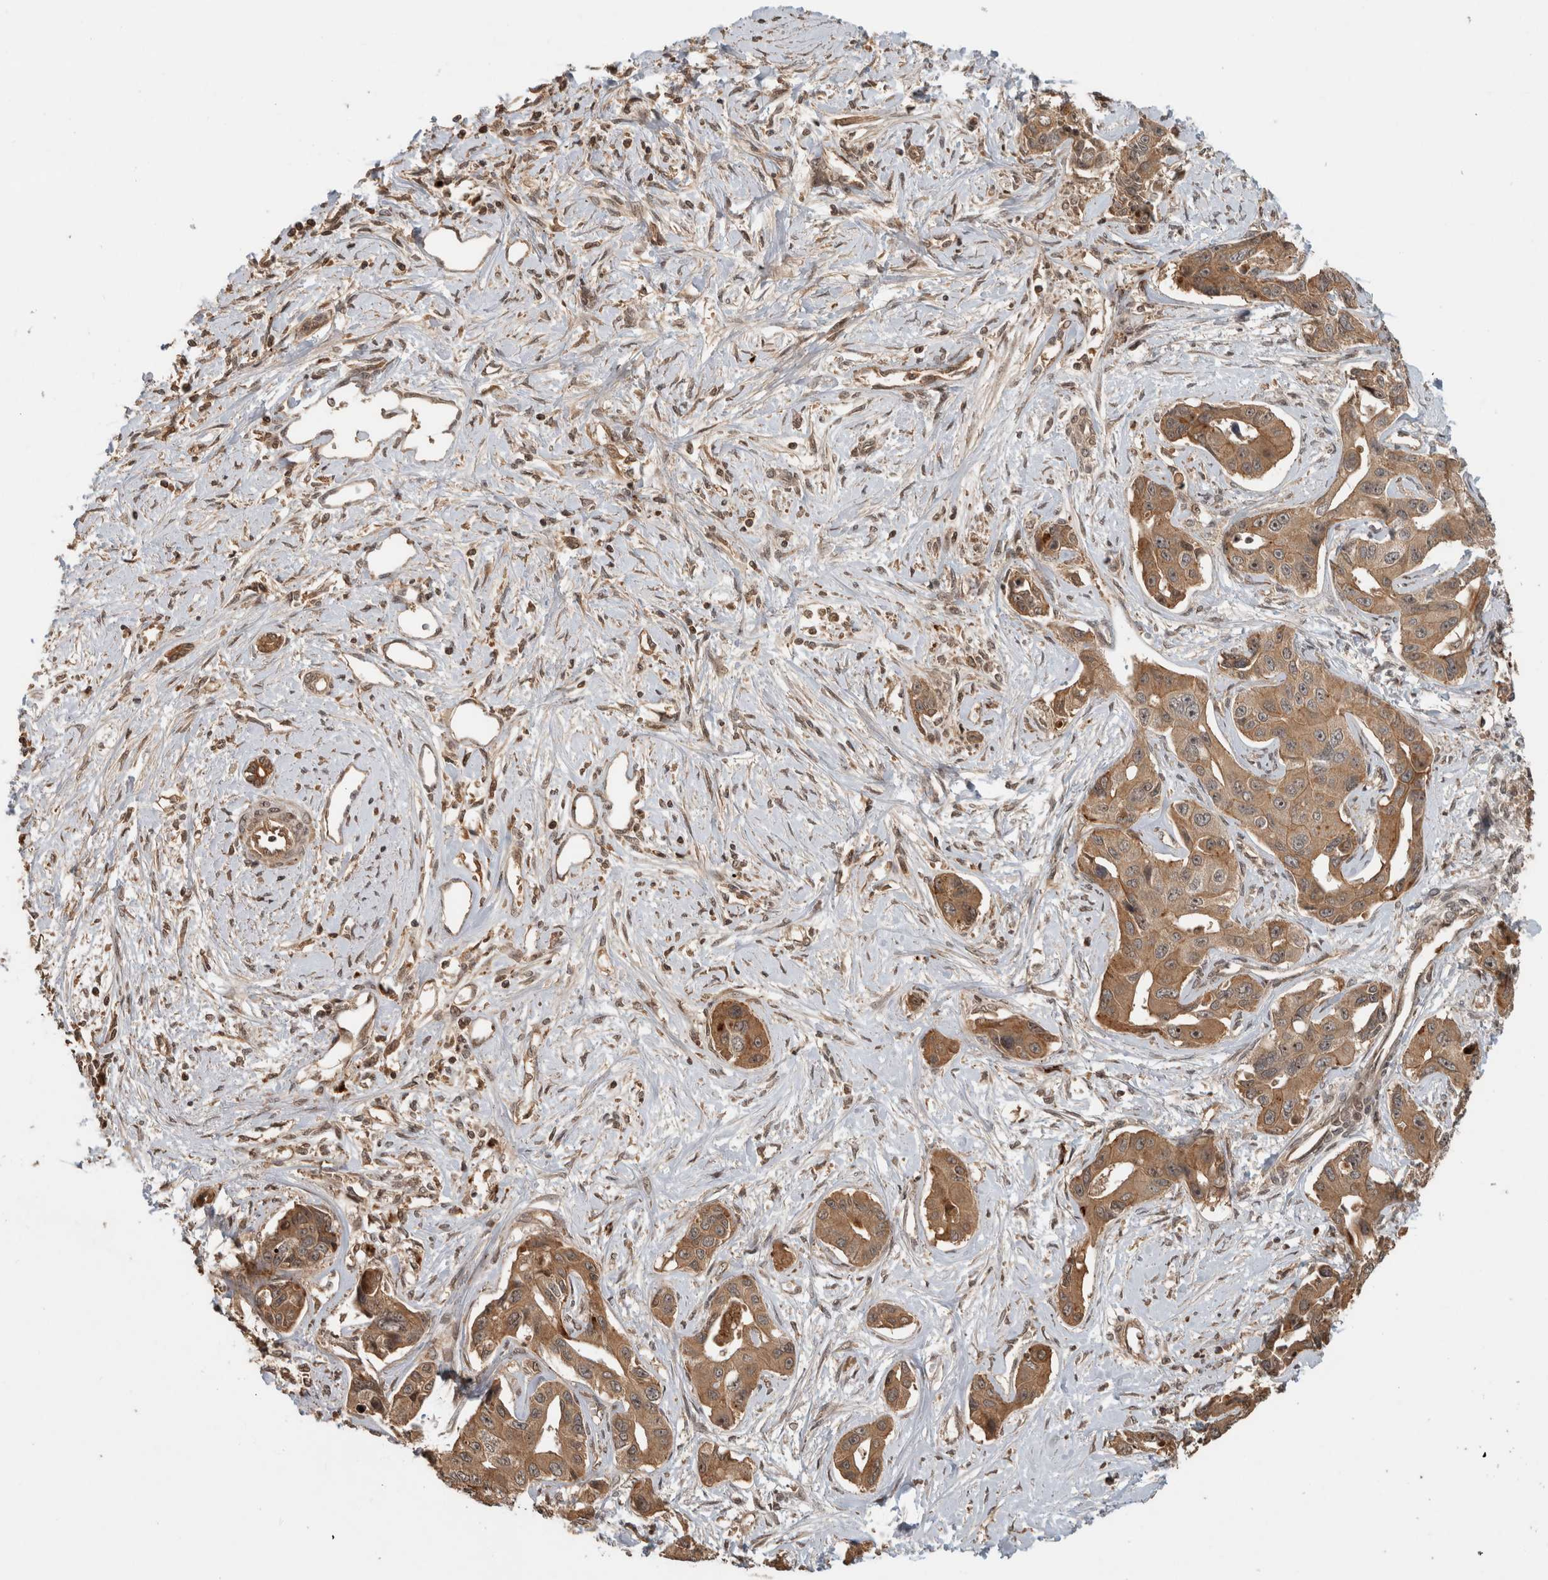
{"staining": {"intensity": "moderate", "quantity": ">75%", "location": "cytoplasmic/membranous"}, "tissue": "liver cancer", "cell_type": "Tumor cells", "image_type": "cancer", "snomed": [{"axis": "morphology", "description": "Cholangiocarcinoma"}, {"axis": "topography", "description": "Liver"}], "caption": "Human liver cancer stained with a protein marker displays moderate staining in tumor cells.", "gene": "PITPNC1", "patient": {"sex": "male", "age": 59}}